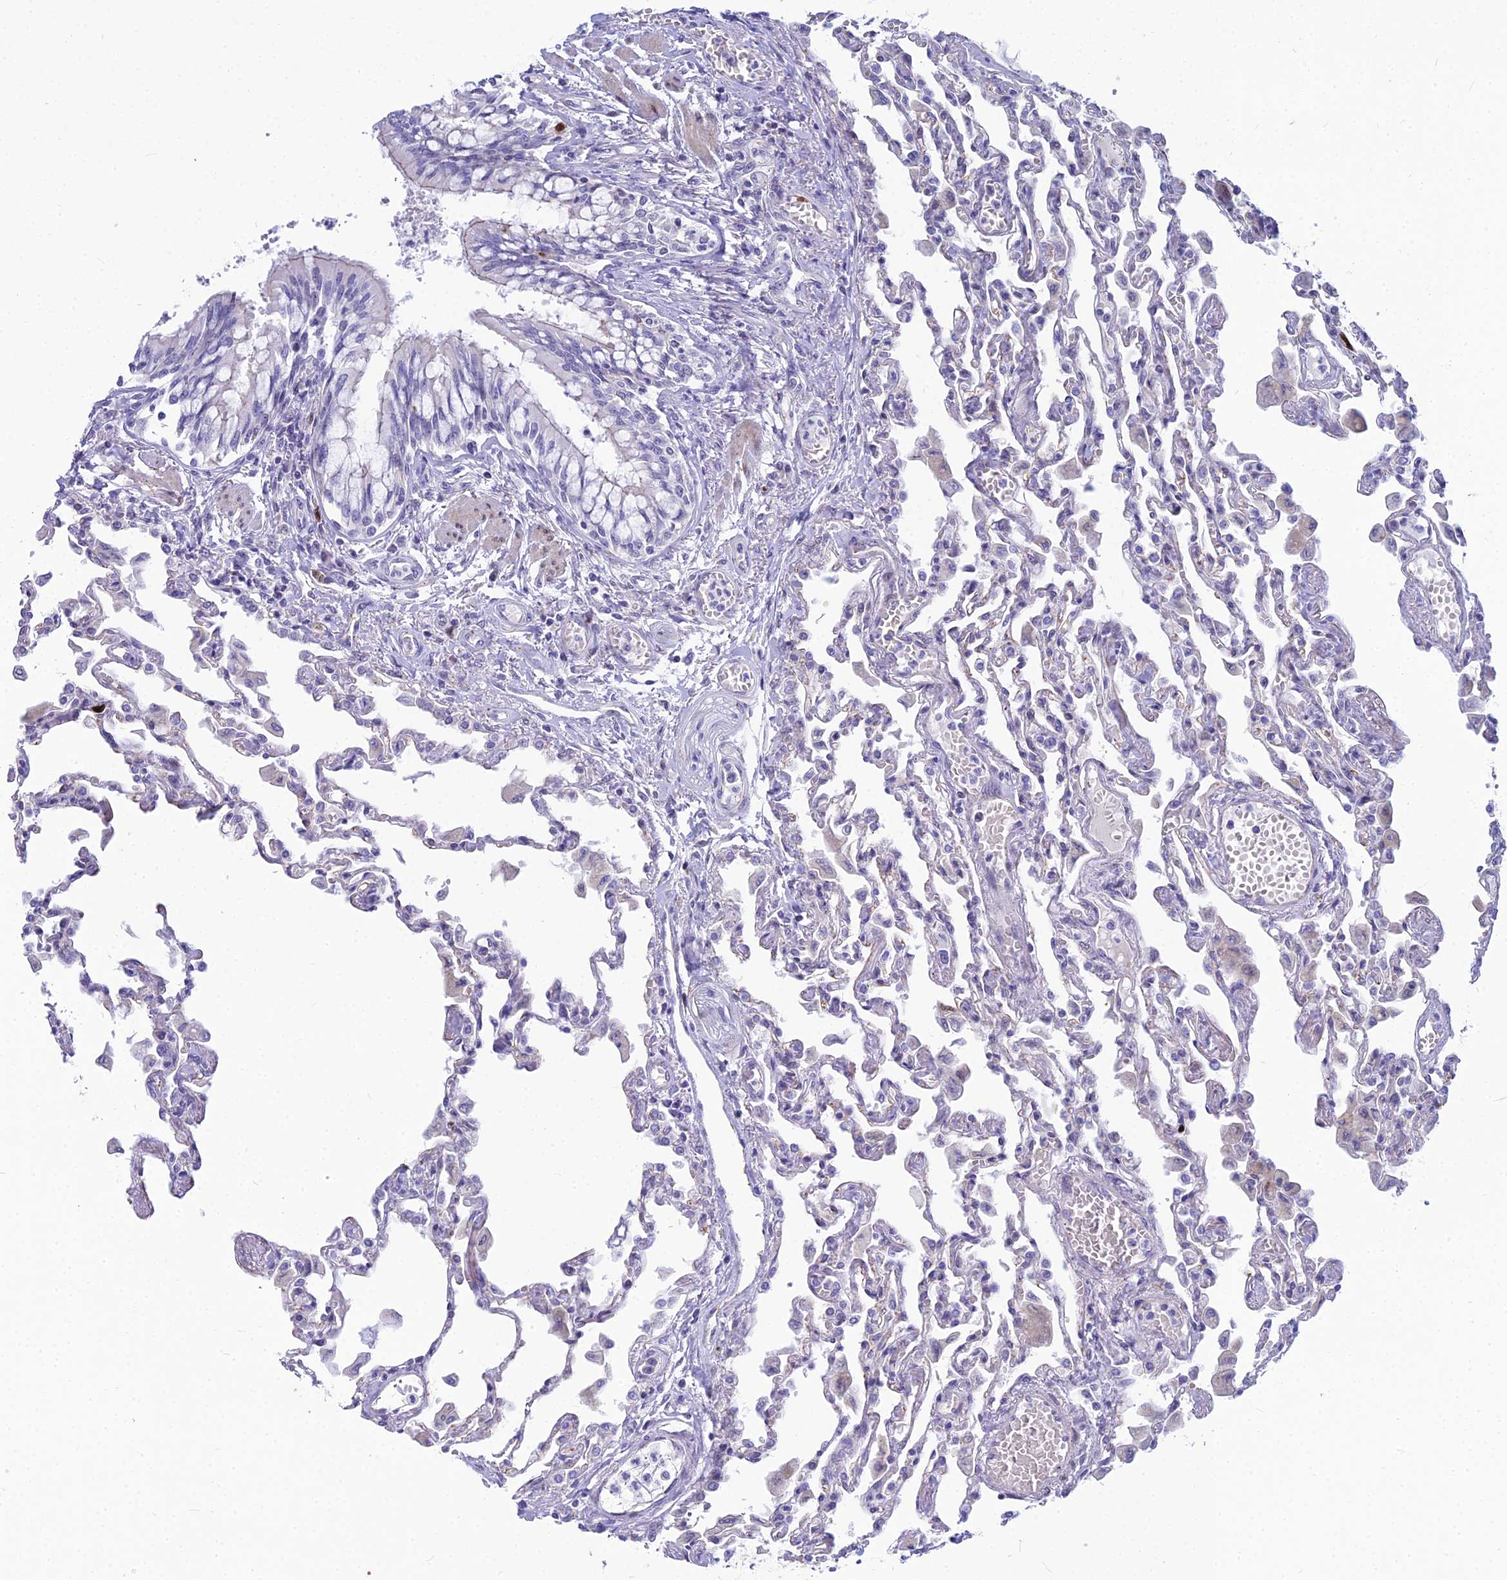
{"staining": {"intensity": "negative", "quantity": "none", "location": "none"}, "tissue": "lung", "cell_type": "Alveolar cells", "image_type": "normal", "snomed": [{"axis": "morphology", "description": "Normal tissue, NOS"}, {"axis": "topography", "description": "Bronchus"}, {"axis": "topography", "description": "Lung"}], "caption": "The image displays no staining of alveolar cells in unremarkable lung. (Brightfield microscopy of DAB (3,3'-diaminobenzidine) immunohistochemistry at high magnification).", "gene": "ENSG00000285920", "patient": {"sex": "female", "age": 49}}